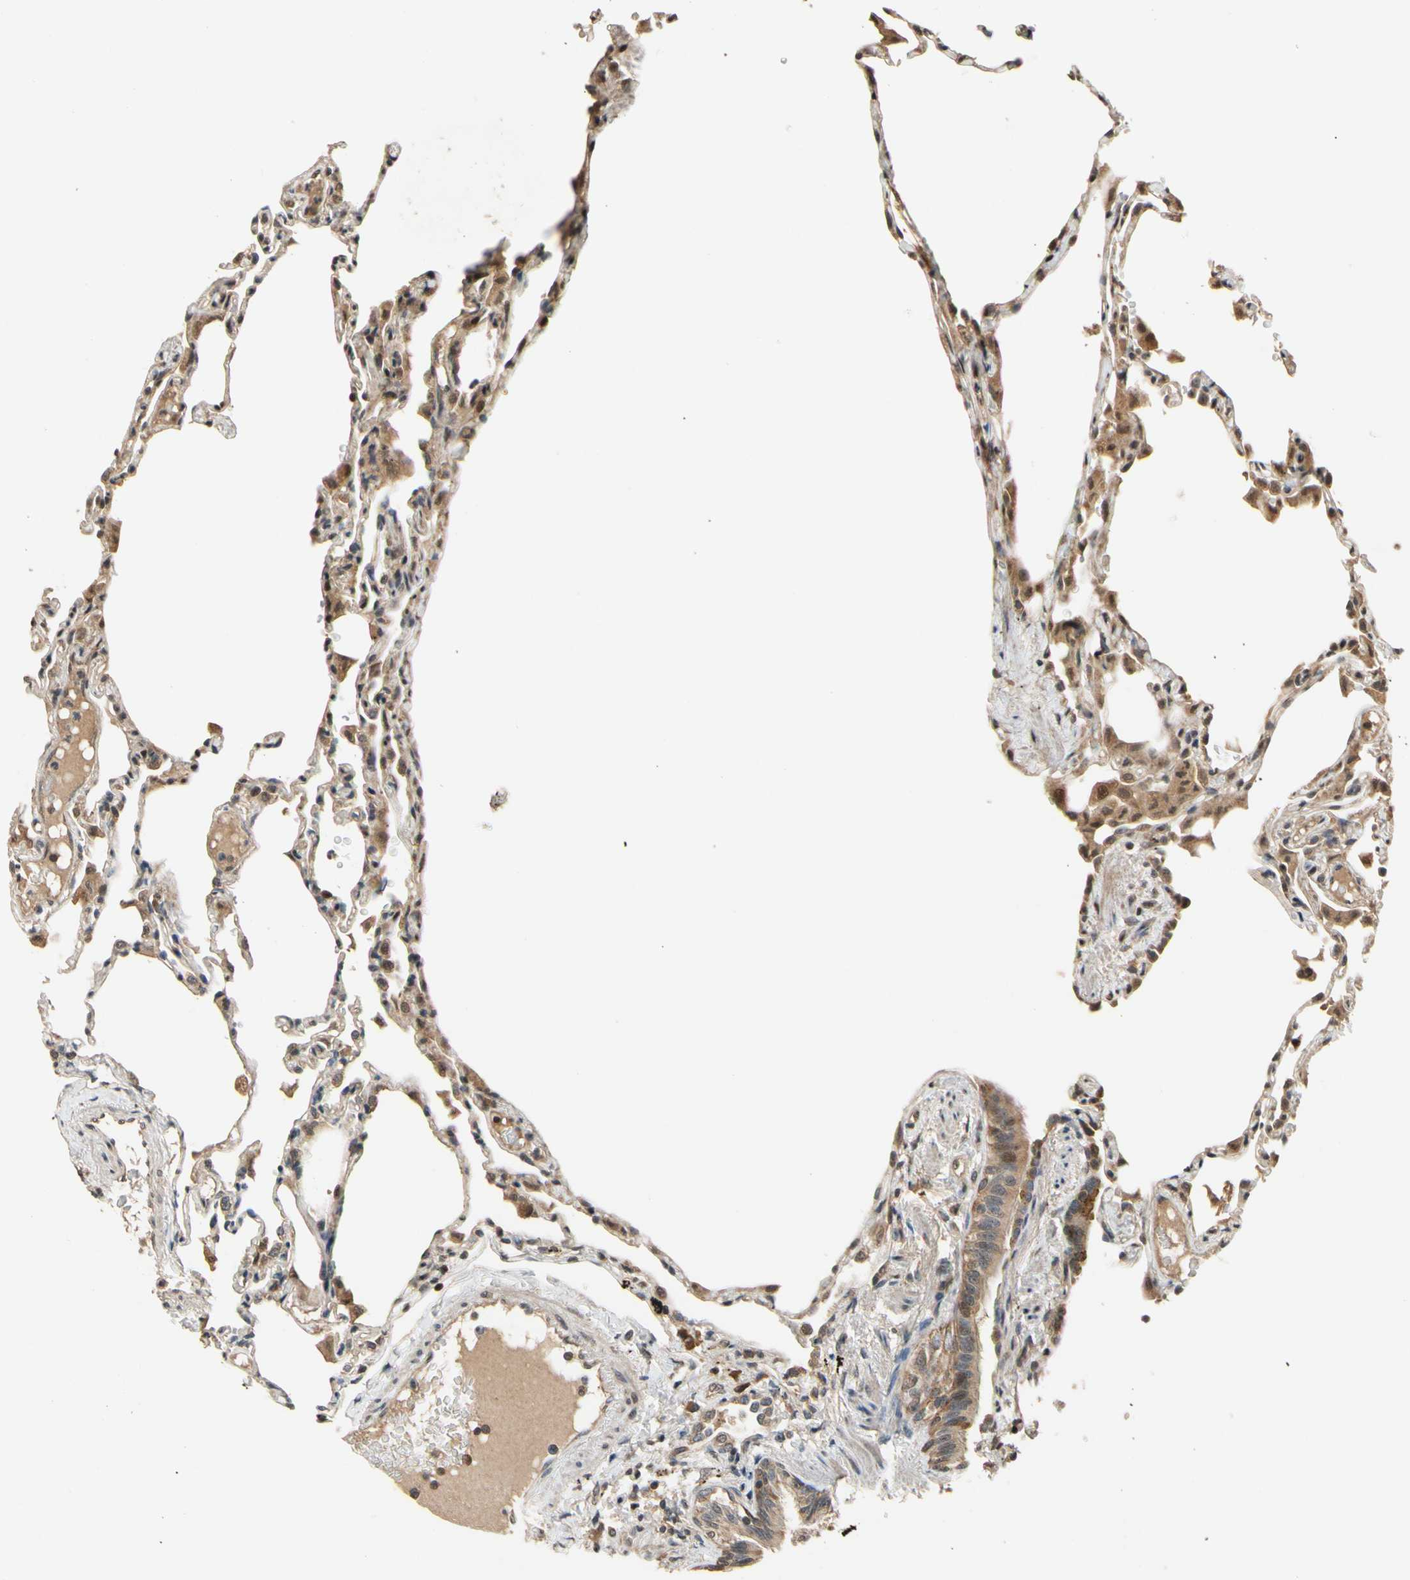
{"staining": {"intensity": "moderate", "quantity": "25%-75%", "location": "cytoplasmic/membranous"}, "tissue": "lung", "cell_type": "Alveolar cells", "image_type": "normal", "snomed": [{"axis": "morphology", "description": "Normal tissue, NOS"}, {"axis": "topography", "description": "Lung"}], "caption": "IHC histopathology image of benign lung: lung stained using immunohistochemistry (IHC) shows medium levels of moderate protein expression localized specifically in the cytoplasmic/membranous of alveolar cells, appearing as a cytoplasmic/membranous brown color.", "gene": "TMEM230", "patient": {"sex": "female", "age": 49}}